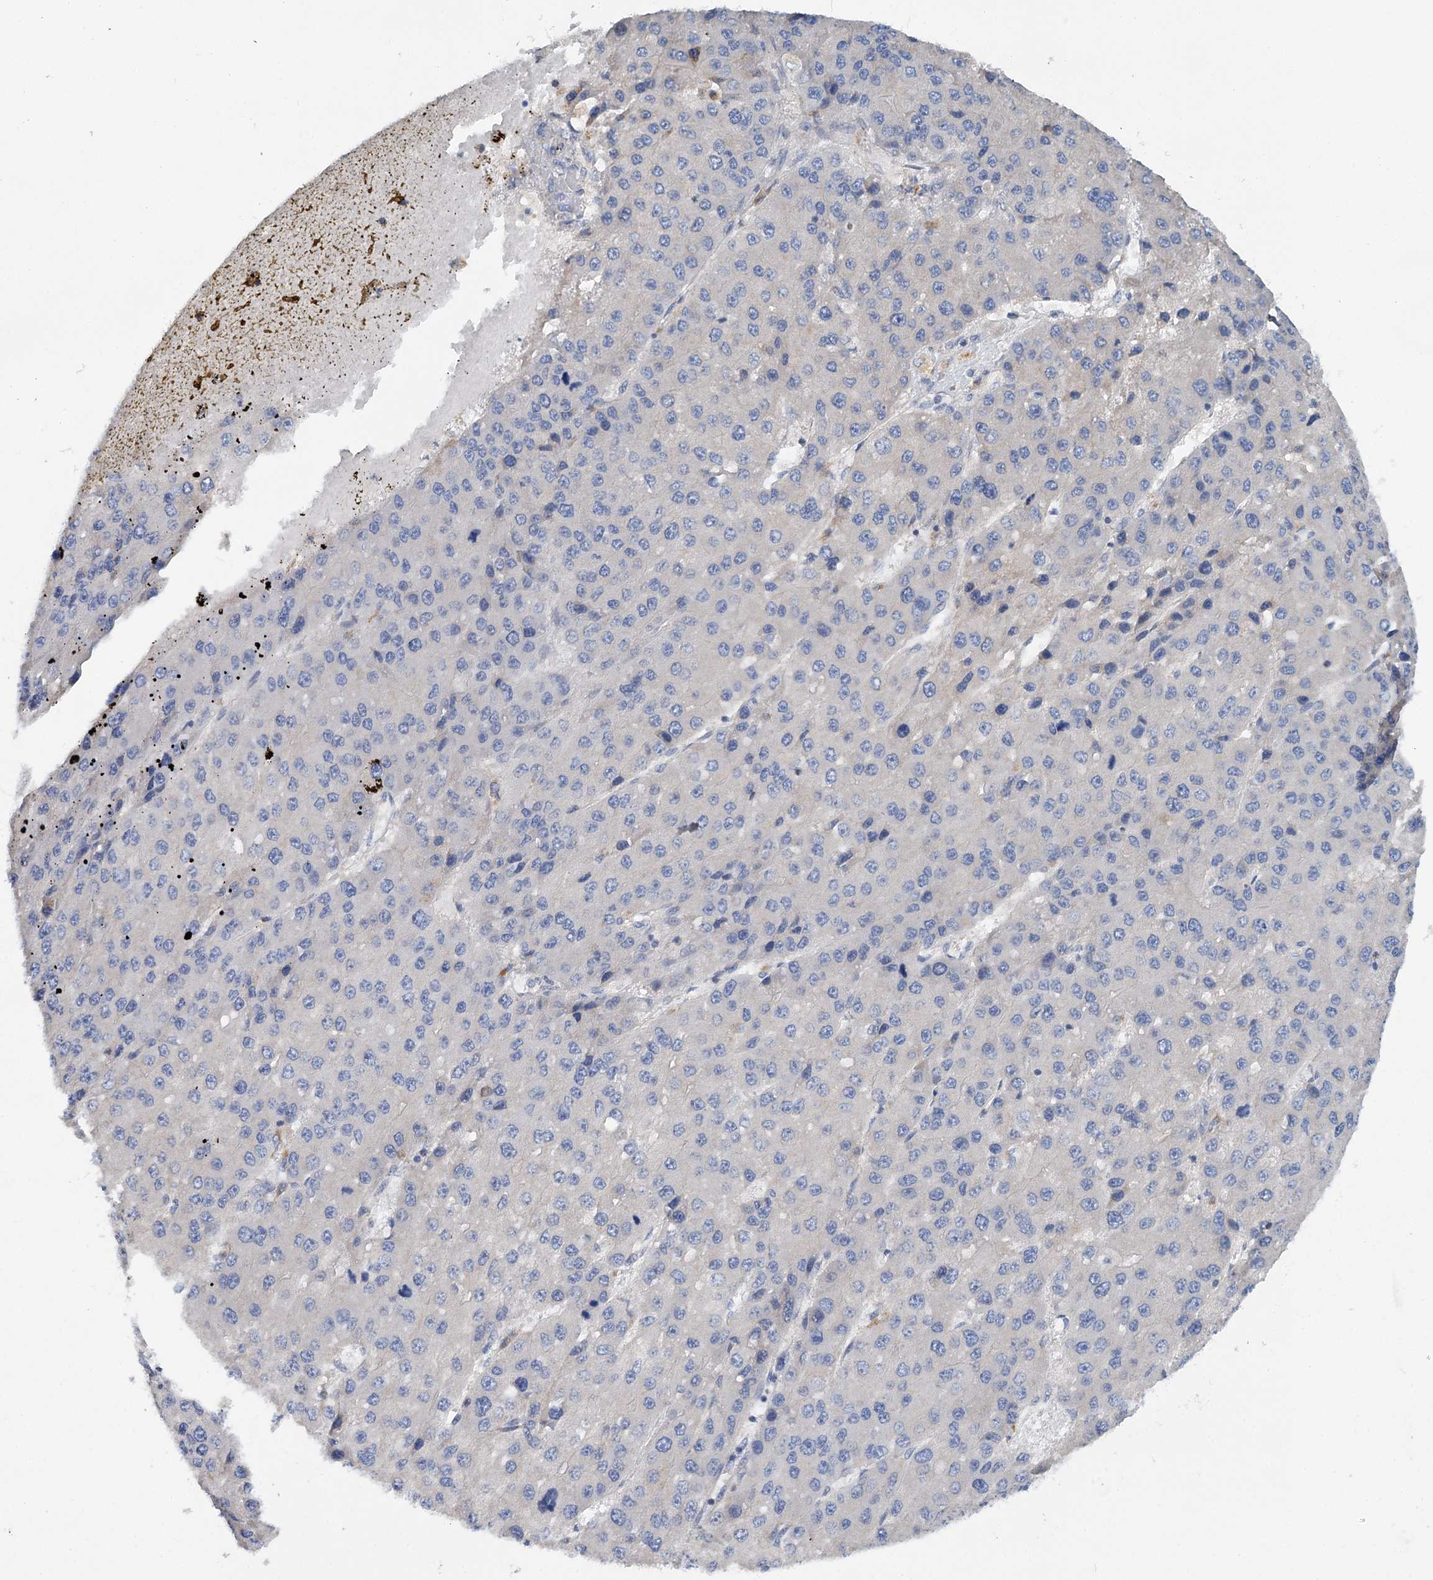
{"staining": {"intensity": "negative", "quantity": "none", "location": "none"}, "tissue": "liver cancer", "cell_type": "Tumor cells", "image_type": "cancer", "snomed": [{"axis": "morphology", "description": "Carcinoma, Hepatocellular, NOS"}, {"axis": "topography", "description": "Liver"}], "caption": "Immunohistochemistry (IHC) image of neoplastic tissue: human liver cancer stained with DAB (3,3'-diaminobenzidine) exhibits no significant protein positivity in tumor cells.", "gene": "ANKRD16", "patient": {"sex": "female", "age": 73}}